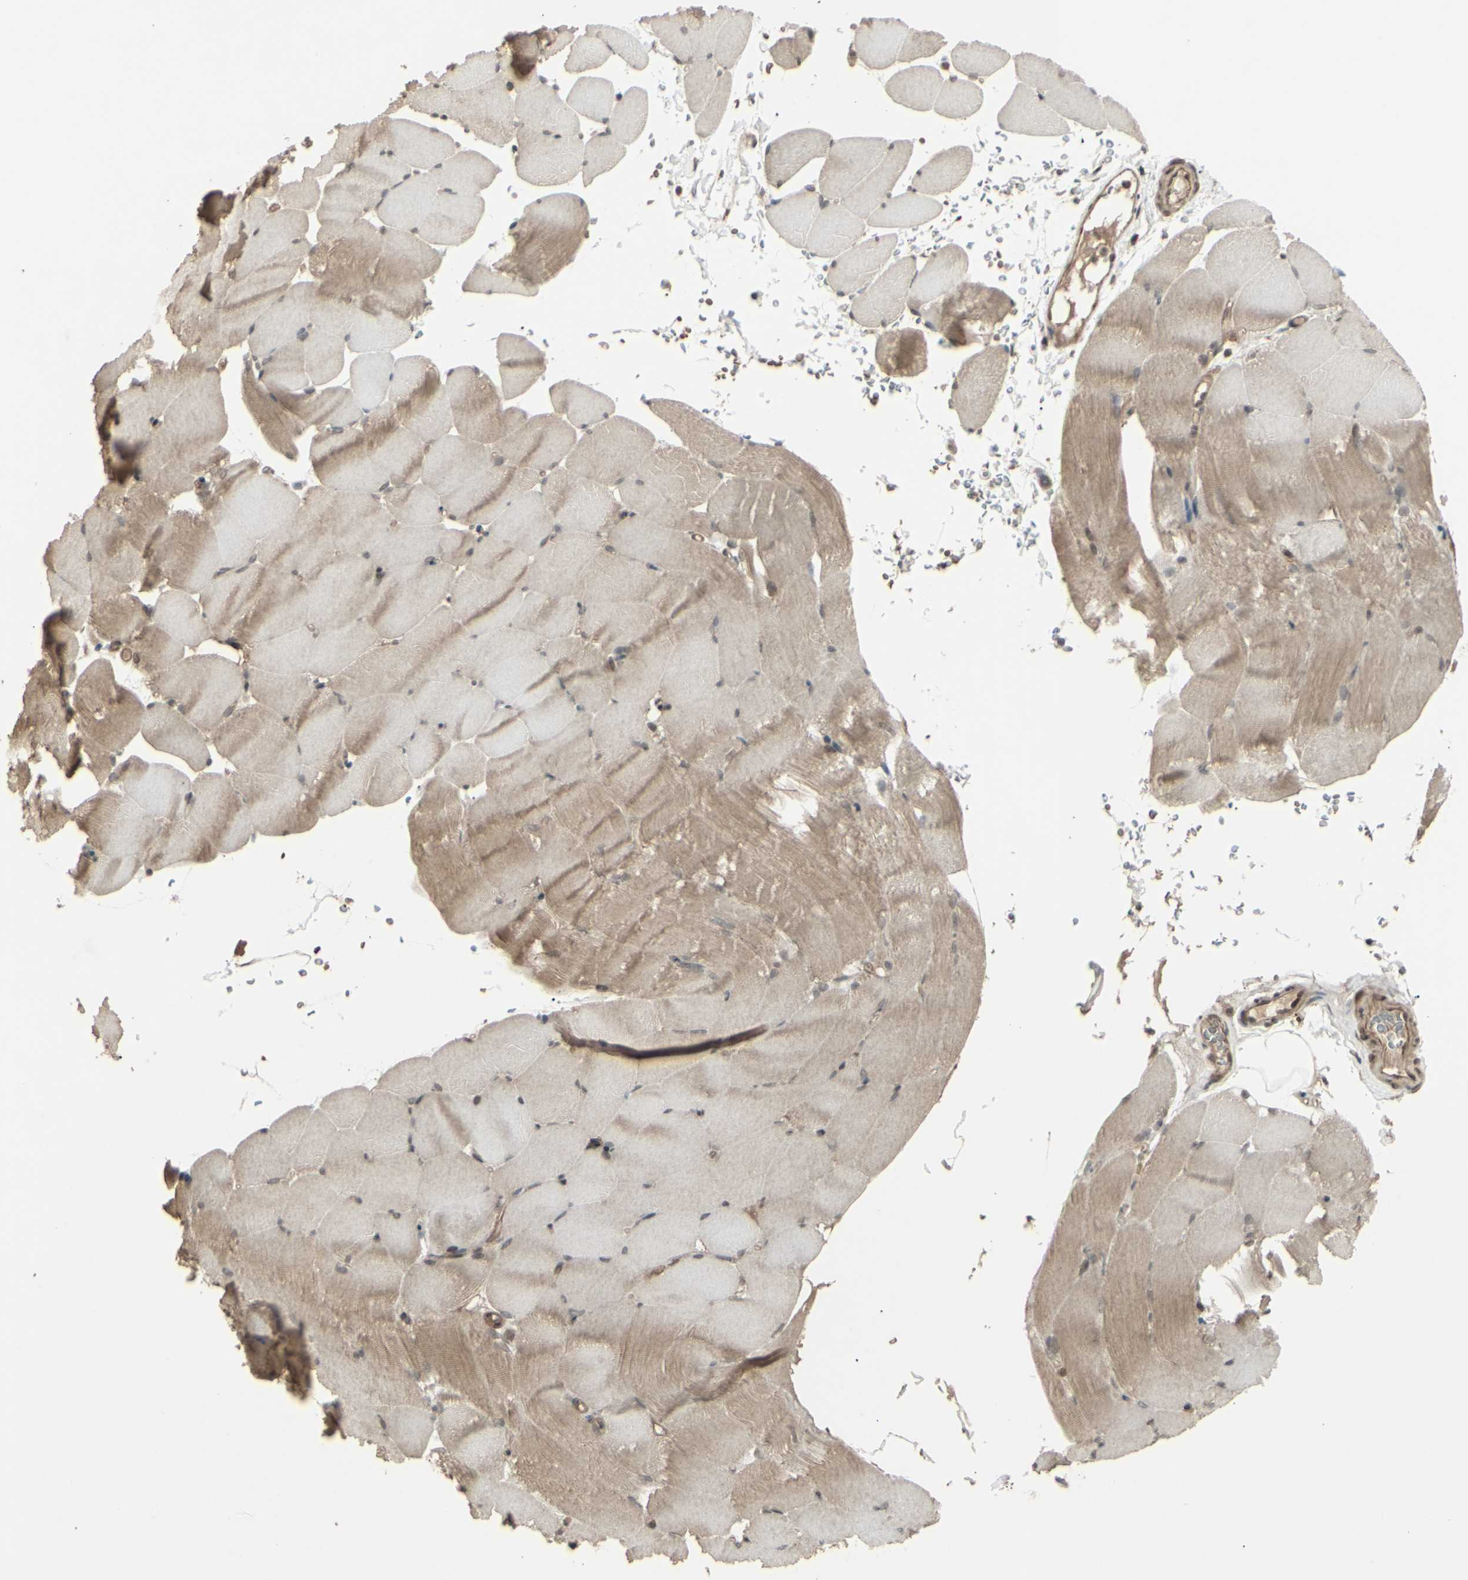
{"staining": {"intensity": "weak", "quantity": "25%-75%", "location": "cytoplasmic/membranous"}, "tissue": "skeletal muscle", "cell_type": "Myocytes", "image_type": "normal", "snomed": [{"axis": "morphology", "description": "Normal tissue, NOS"}, {"axis": "topography", "description": "Skeletal muscle"}, {"axis": "topography", "description": "Parathyroid gland"}], "caption": "Immunohistochemistry (IHC) photomicrograph of benign human skeletal muscle stained for a protein (brown), which demonstrates low levels of weak cytoplasmic/membranous positivity in about 25%-75% of myocytes.", "gene": "BLNK", "patient": {"sex": "female", "age": 37}}